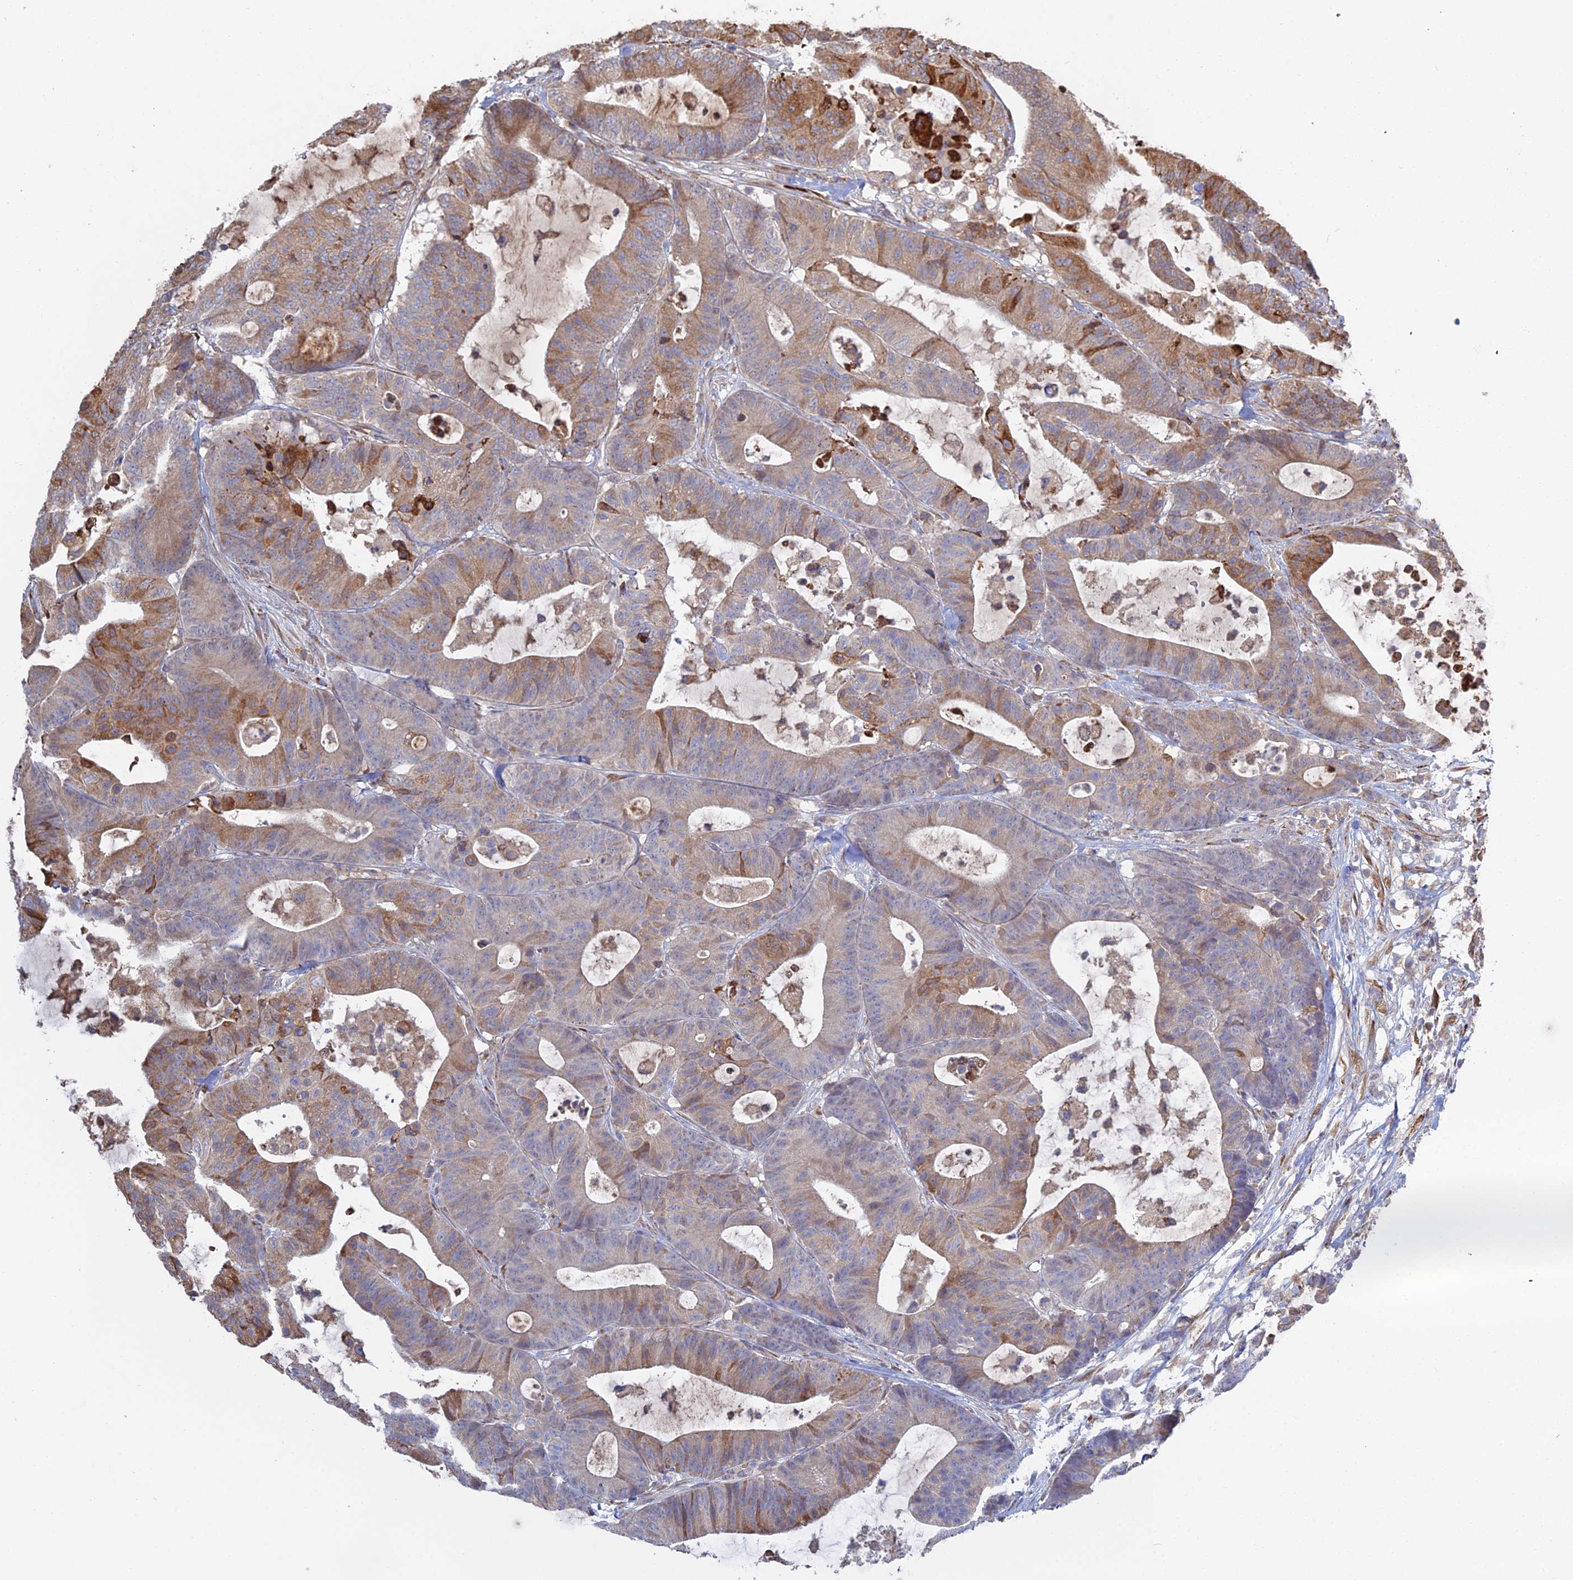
{"staining": {"intensity": "moderate", "quantity": "<25%", "location": "cytoplasmic/membranous"}, "tissue": "colorectal cancer", "cell_type": "Tumor cells", "image_type": "cancer", "snomed": [{"axis": "morphology", "description": "Adenocarcinoma, NOS"}, {"axis": "topography", "description": "Colon"}], "caption": "Colorectal cancer tissue shows moderate cytoplasmic/membranous staining in approximately <25% of tumor cells (DAB (3,3'-diaminobenzidine) IHC with brightfield microscopy, high magnification).", "gene": "TRAPPC6A", "patient": {"sex": "female", "age": 84}}